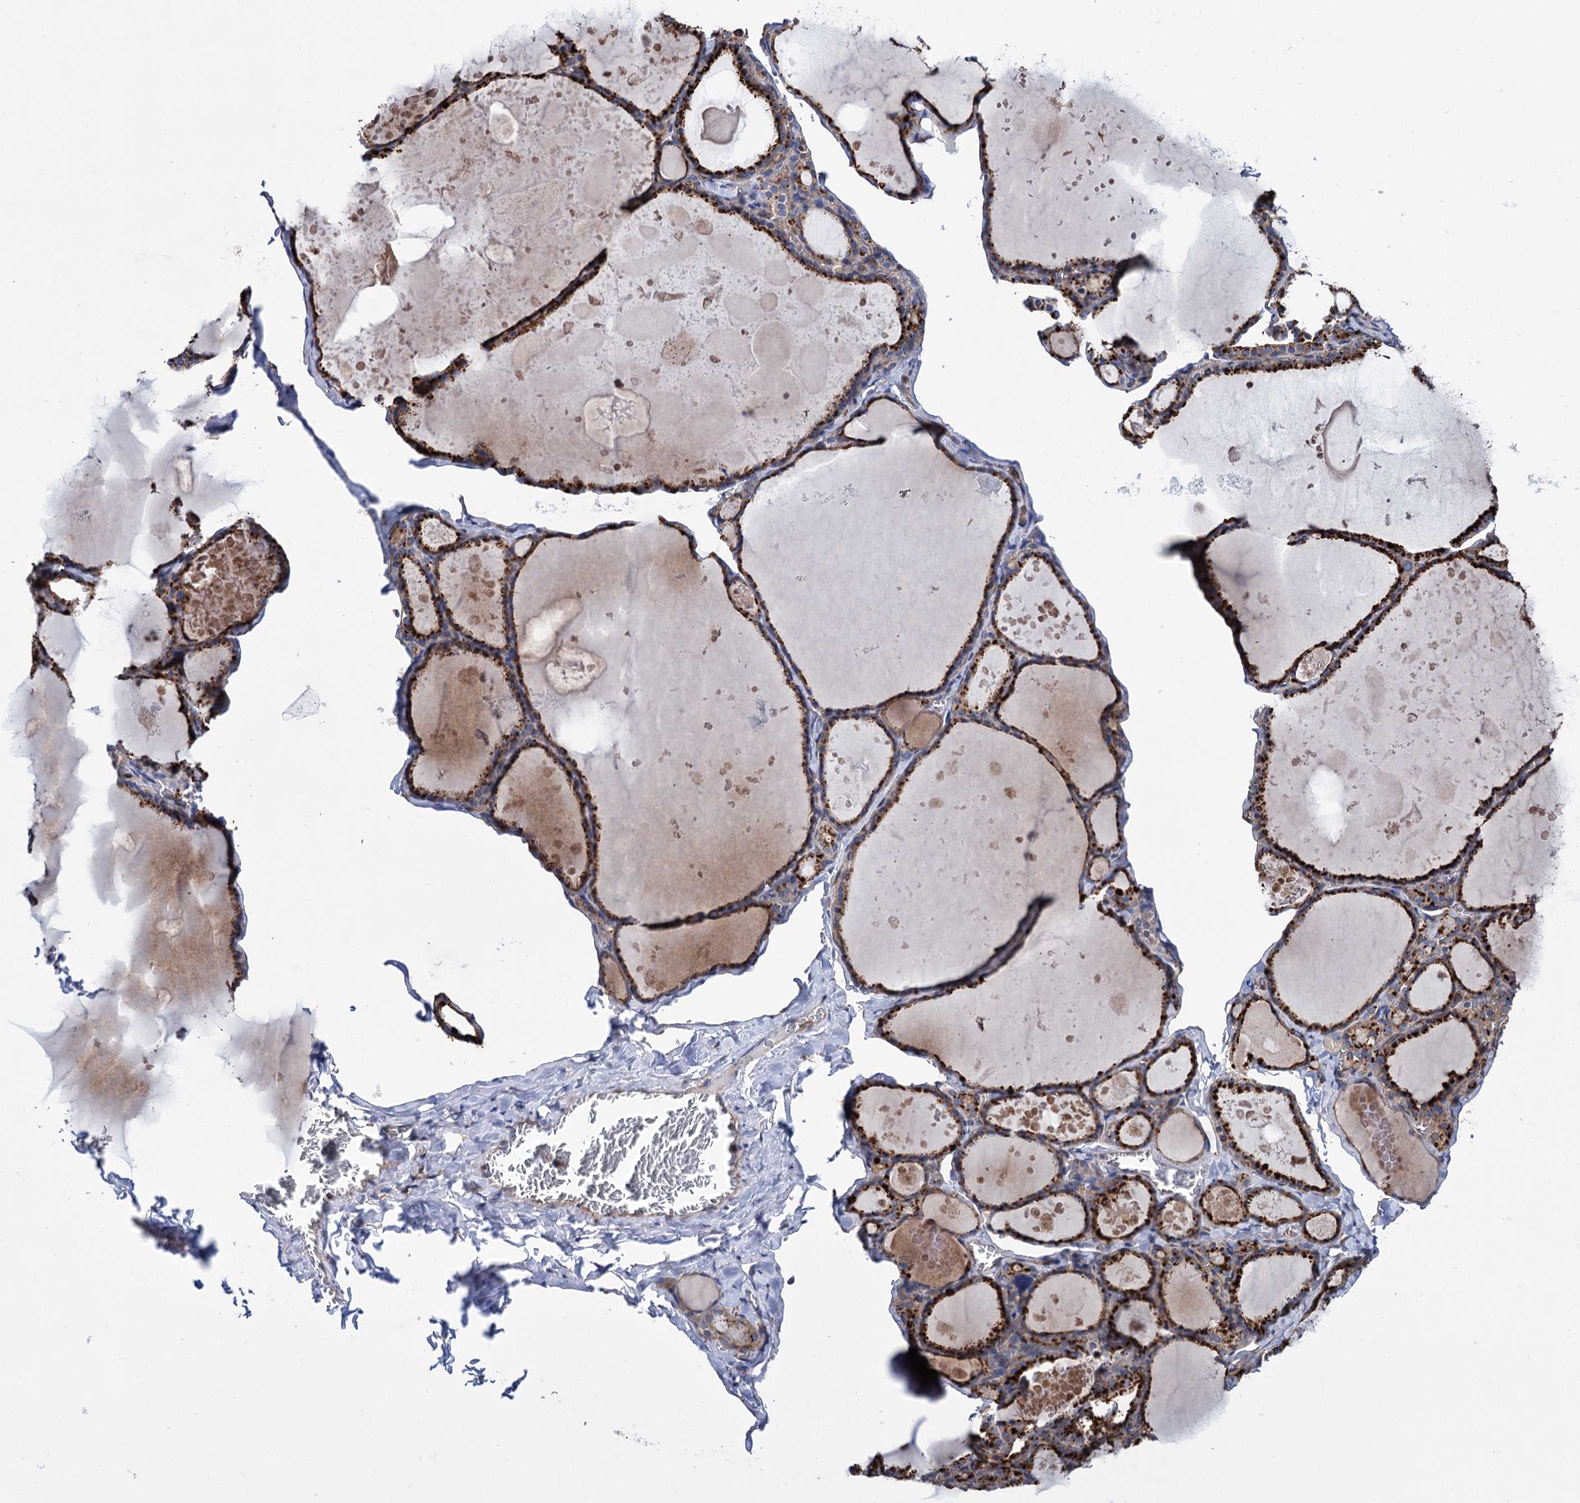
{"staining": {"intensity": "strong", "quantity": "25%-75%", "location": "cytoplasmic/membranous"}, "tissue": "thyroid gland", "cell_type": "Glandular cells", "image_type": "normal", "snomed": [{"axis": "morphology", "description": "Normal tissue, NOS"}, {"axis": "topography", "description": "Thyroid gland"}], "caption": "Glandular cells show high levels of strong cytoplasmic/membranous positivity in approximately 25%-75% of cells in unremarkable thyroid gland. The staining is performed using DAB brown chromogen to label protein expression. The nuclei are counter-stained blue using hematoxylin.", "gene": "SCPEP1", "patient": {"sex": "male", "age": 56}}